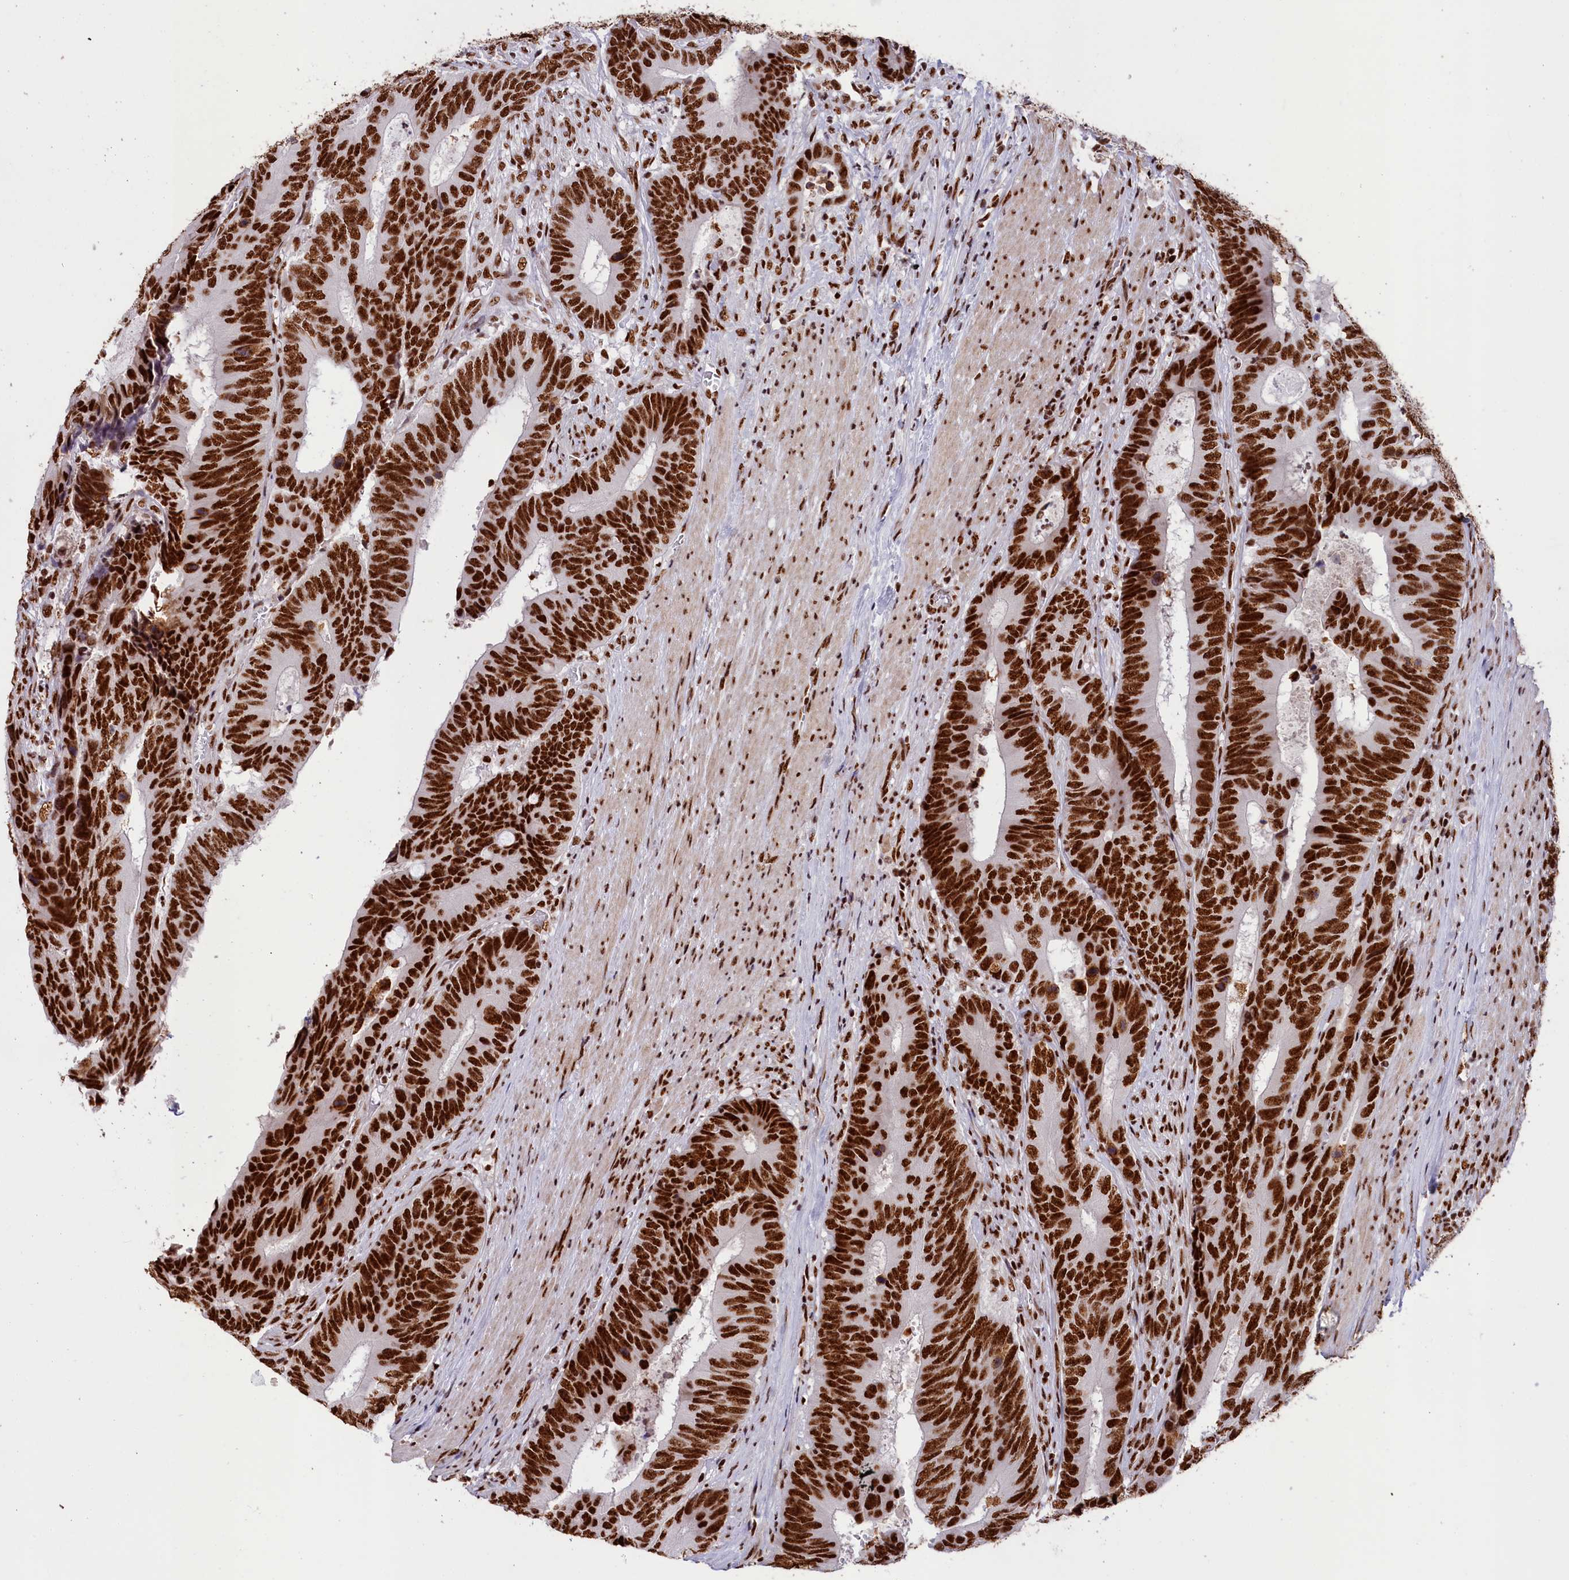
{"staining": {"intensity": "strong", "quantity": ">75%", "location": "nuclear"}, "tissue": "colorectal cancer", "cell_type": "Tumor cells", "image_type": "cancer", "snomed": [{"axis": "morphology", "description": "Adenocarcinoma, NOS"}, {"axis": "topography", "description": "Colon"}], "caption": "An image of adenocarcinoma (colorectal) stained for a protein displays strong nuclear brown staining in tumor cells. Immunohistochemistry (ihc) stains the protein in brown and the nuclei are stained blue.", "gene": "SNRNP70", "patient": {"sex": "male", "age": 87}}